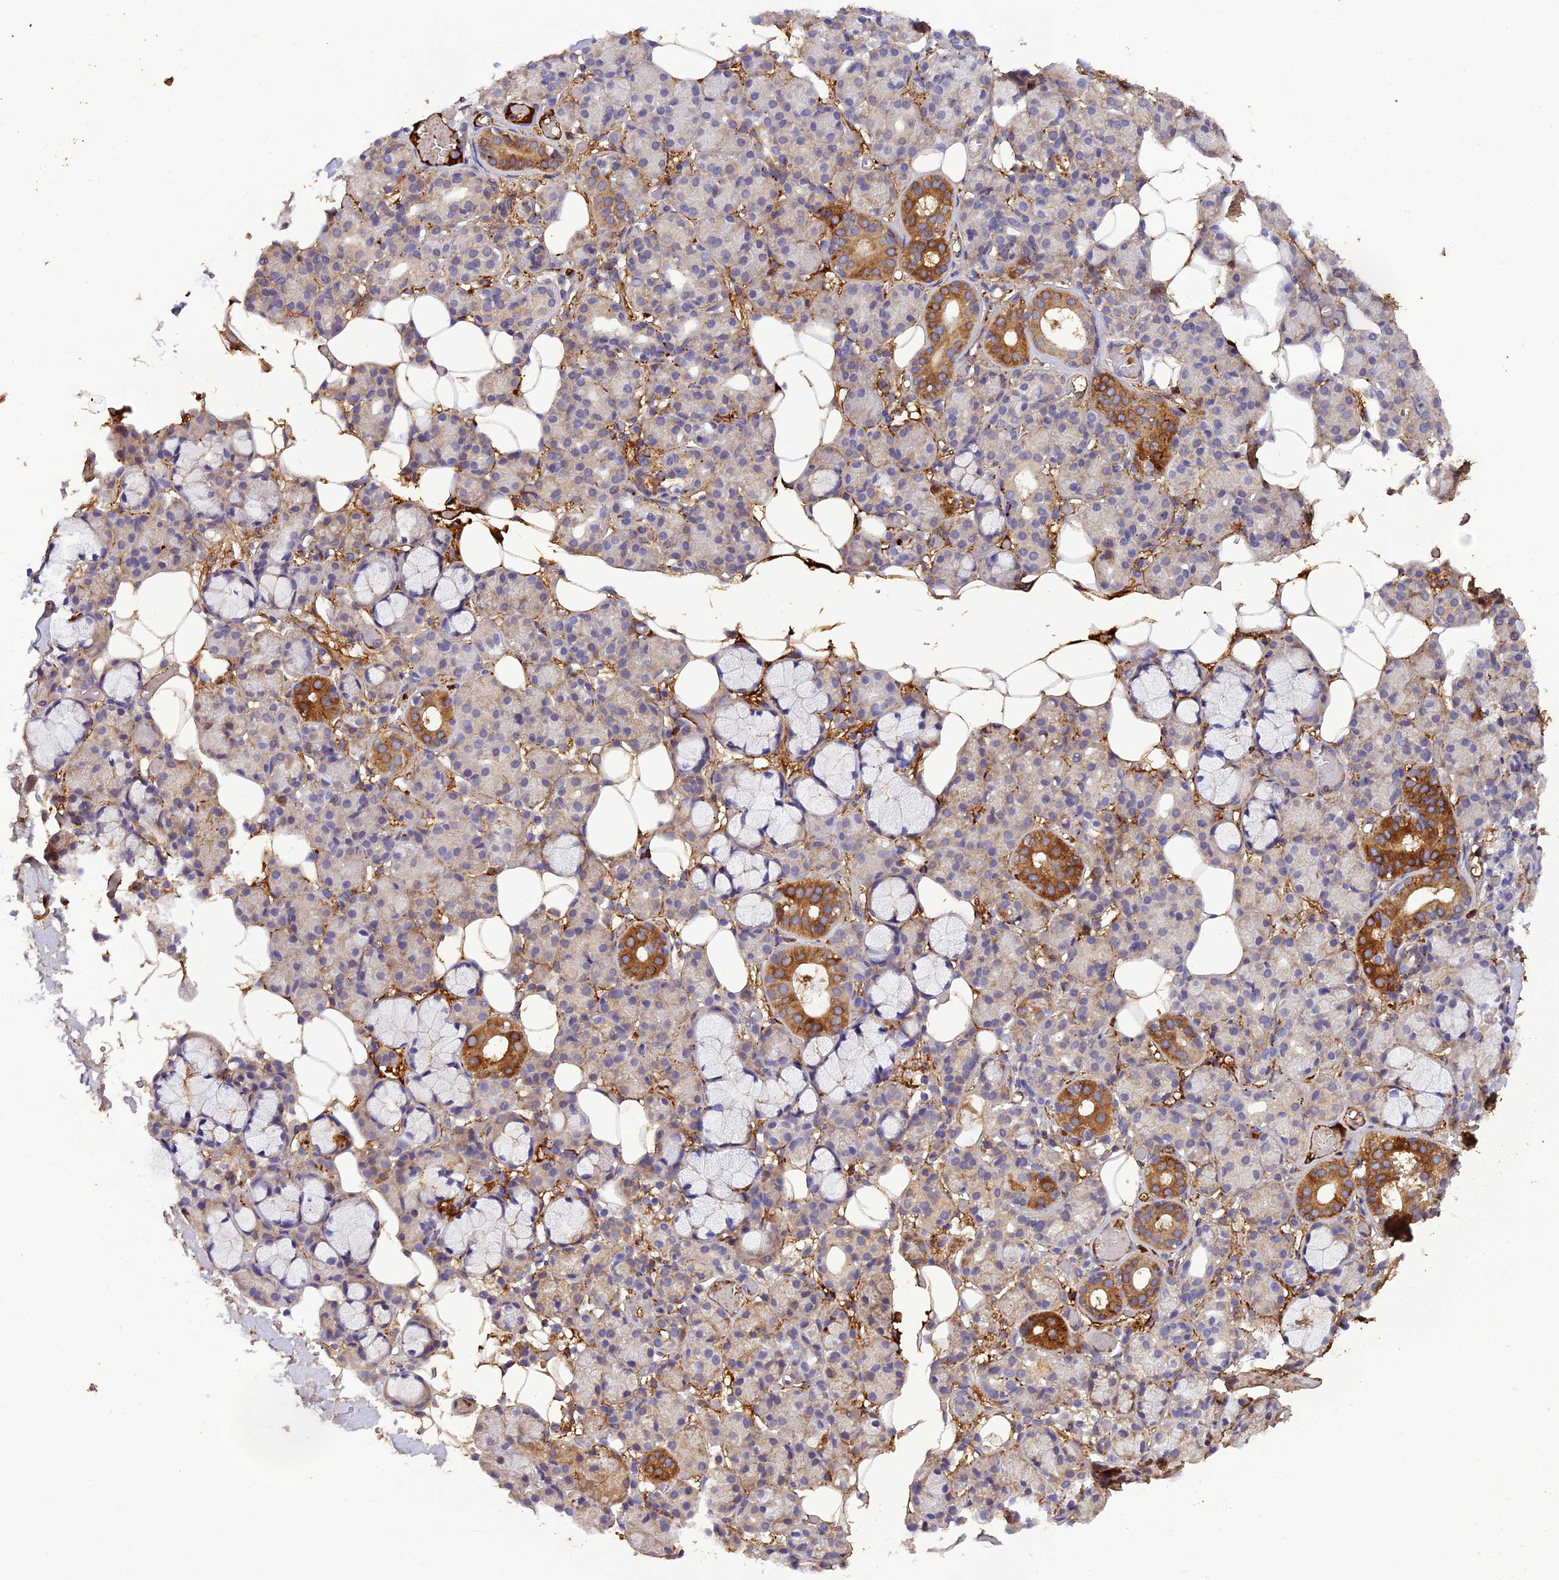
{"staining": {"intensity": "moderate", "quantity": "25%-75%", "location": "cytoplasmic/membranous"}, "tissue": "salivary gland", "cell_type": "Glandular cells", "image_type": "normal", "snomed": [{"axis": "morphology", "description": "Normal tissue, NOS"}, {"axis": "topography", "description": "Salivary gland"}], "caption": "The micrograph shows staining of normal salivary gland, revealing moderate cytoplasmic/membranous protein staining (brown color) within glandular cells. (brown staining indicates protein expression, while blue staining denotes nuclei).", "gene": "PZP", "patient": {"sex": "male", "age": 63}}